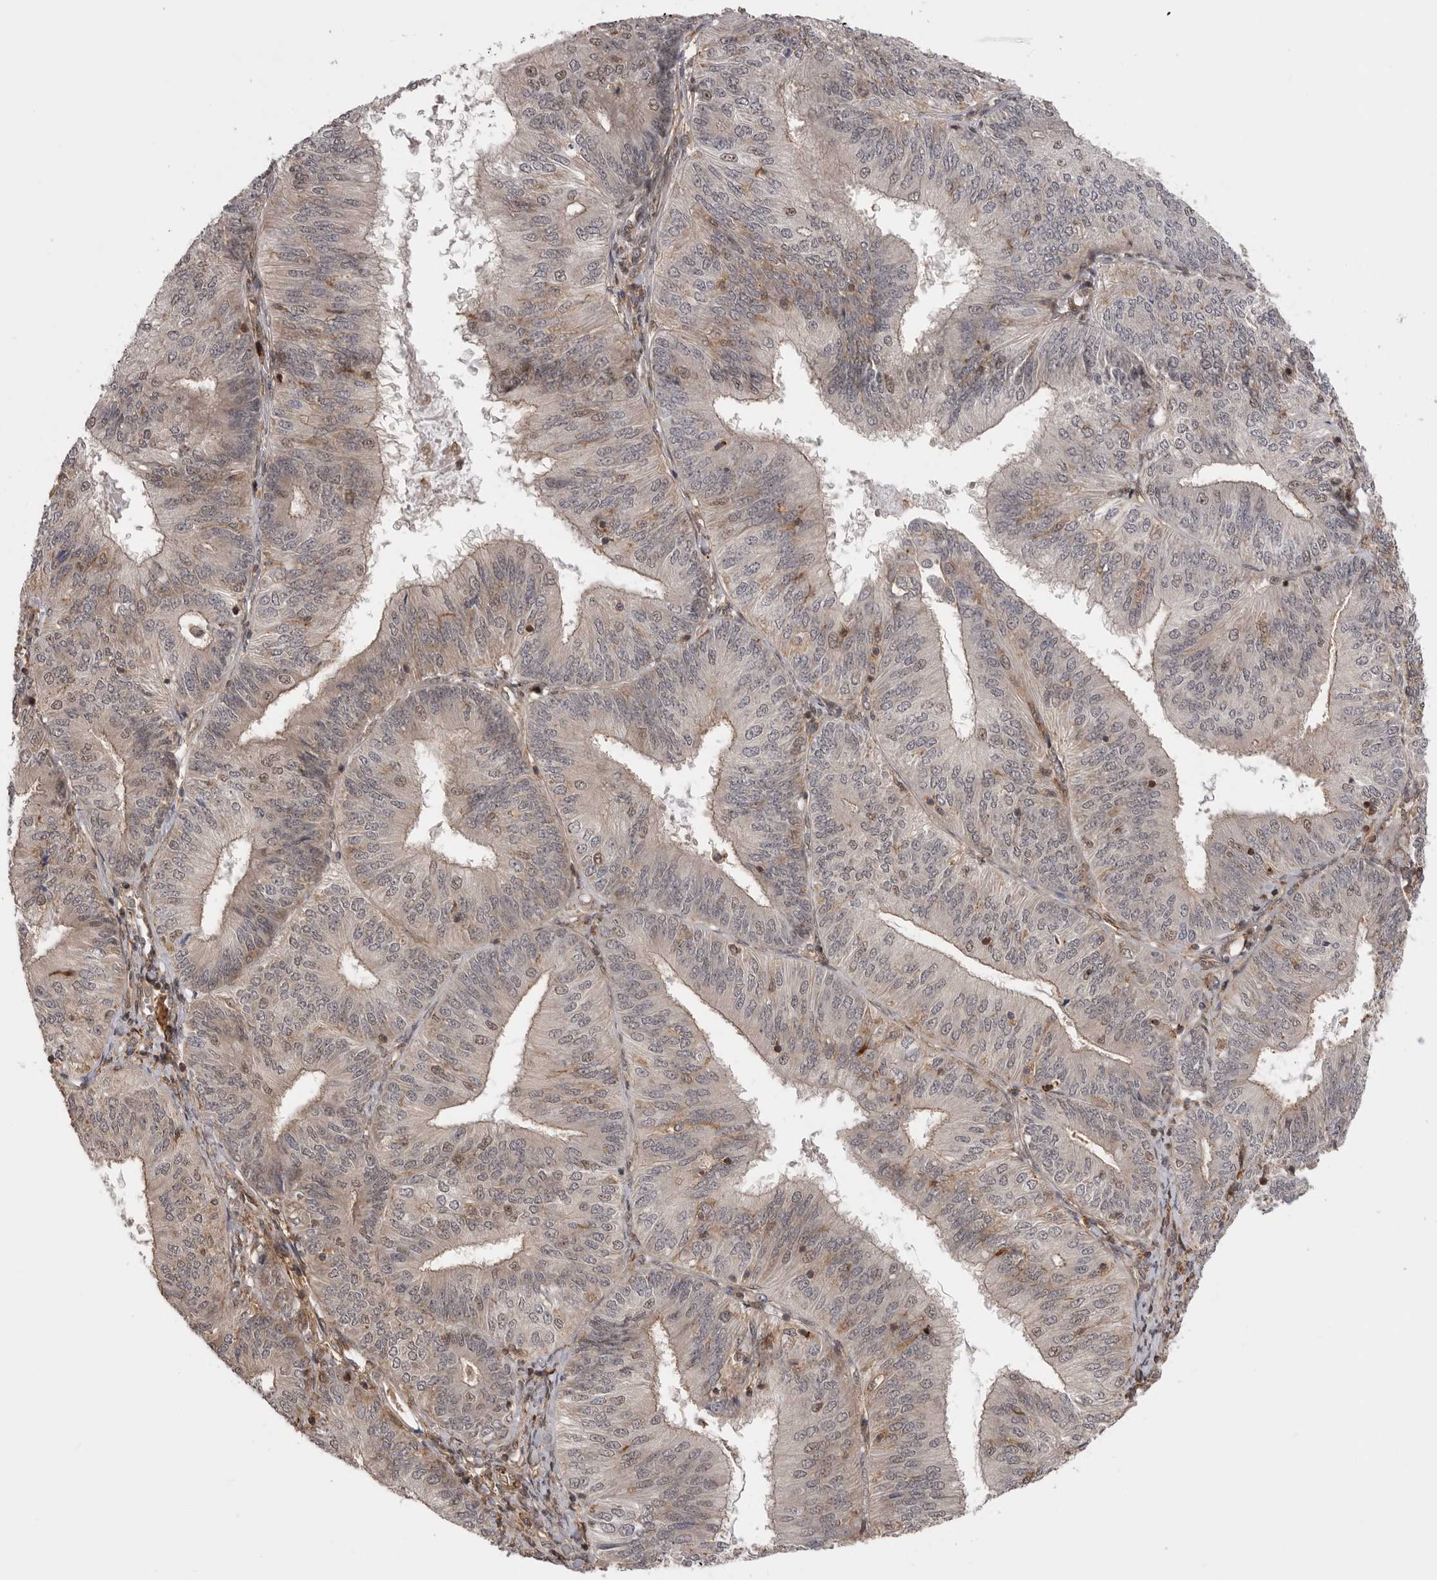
{"staining": {"intensity": "weak", "quantity": "25%-75%", "location": "nuclear"}, "tissue": "endometrial cancer", "cell_type": "Tumor cells", "image_type": "cancer", "snomed": [{"axis": "morphology", "description": "Adenocarcinoma, NOS"}, {"axis": "topography", "description": "Endometrium"}], "caption": "Immunohistochemistry of human endometrial cancer shows low levels of weak nuclear expression in about 25%-75% of tumor cells. The protein of interest is shown in brown color, while the nuclei are stained blue.", "gene": "TRIM56", "patient": {"sex": "female", "age": 58}}